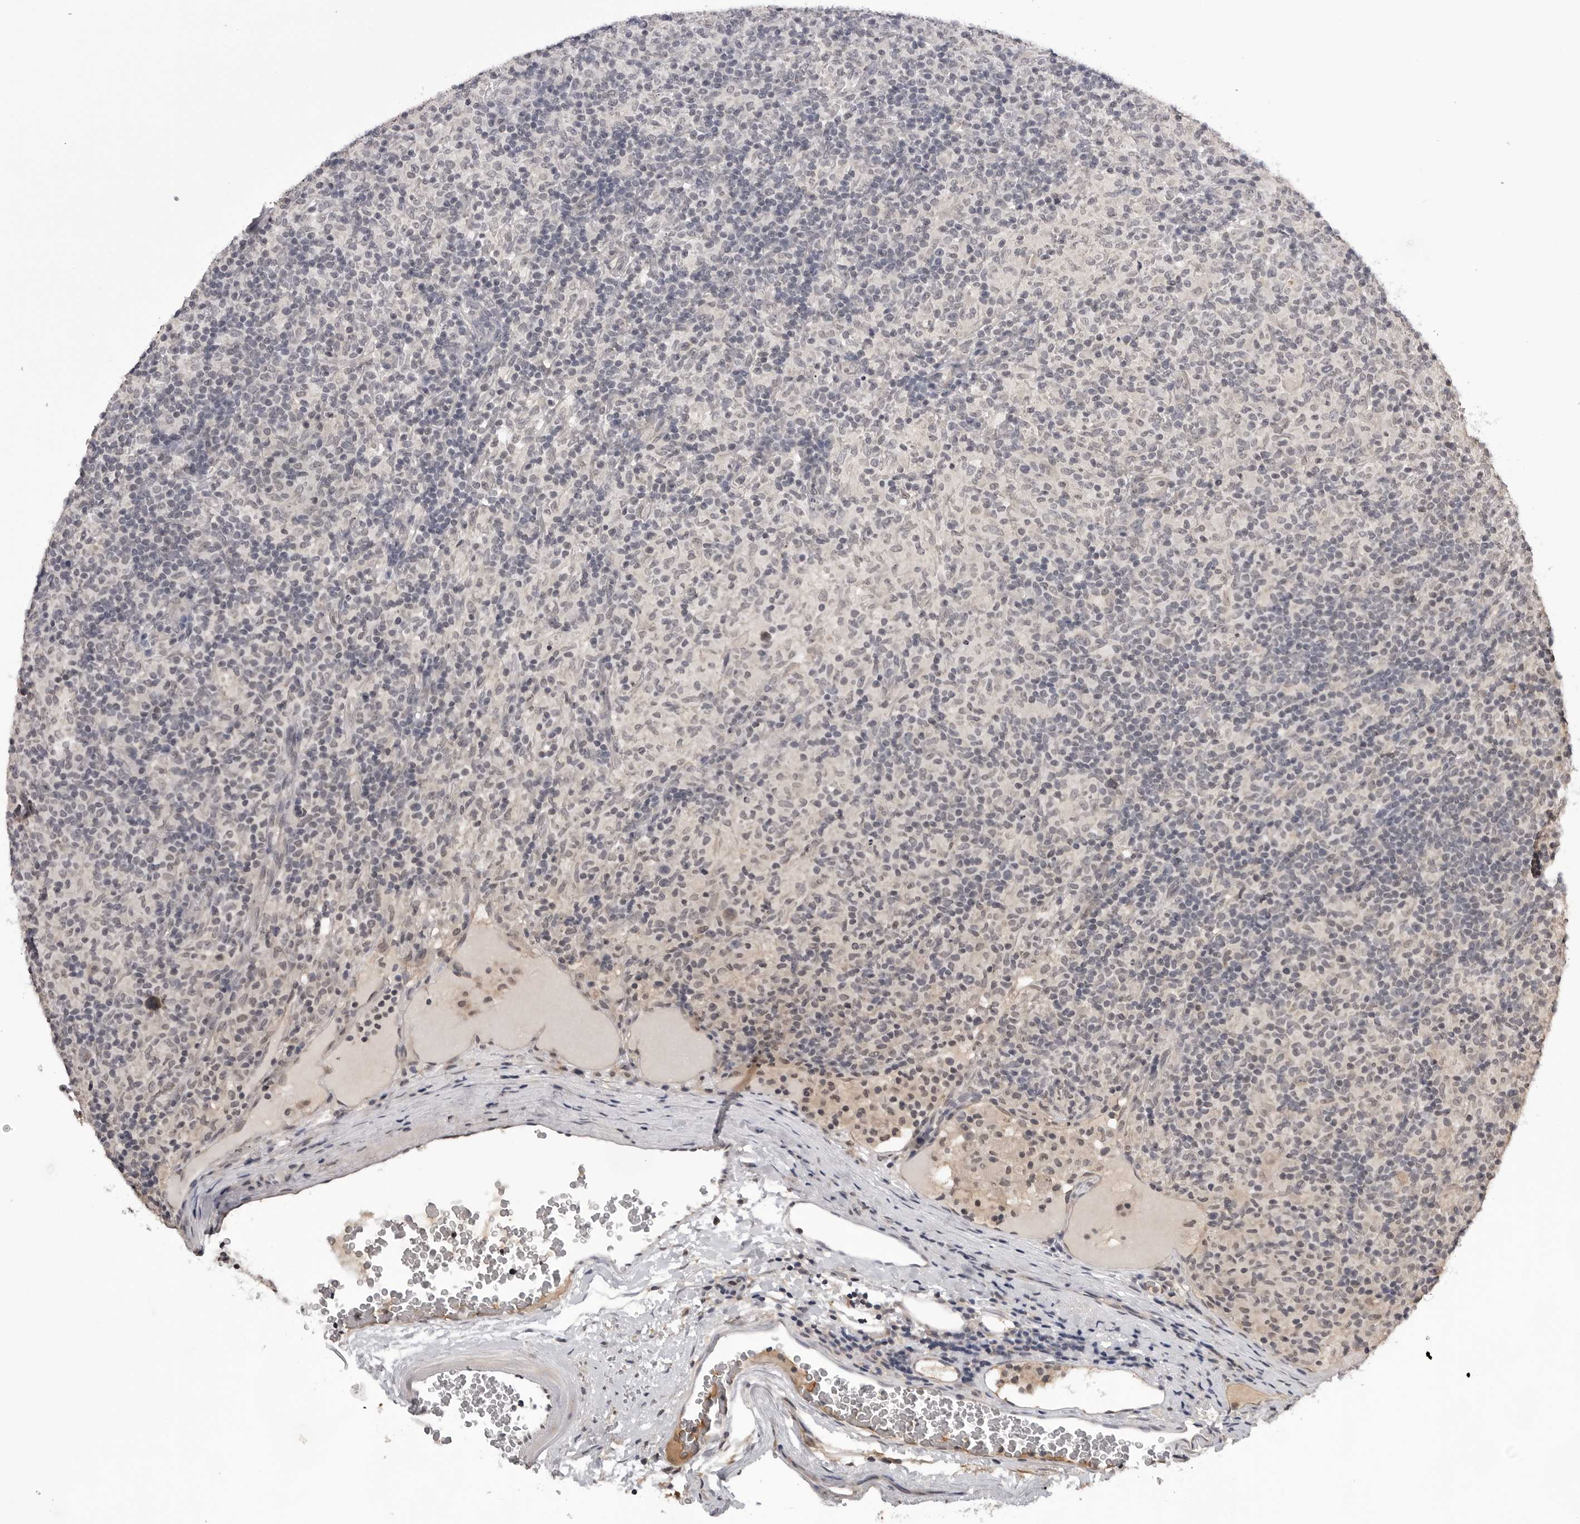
{"staining": {"intensity": "negative", "quantity": "none", "location": "none"}, "tissue": "lymphoma", "cell_type": "Tumor cells", "image_type": "cancer", "snomed": [{"axis": "morphology", "description": "Hodgkin's disease, NOS"}, {"axis": "topography", "description": "Lymph node"}], "caption": "An image of Hodgkin's disease stained for a protein displays no brown staining in tumor cells. Nuclei are stained in blue.", "gene": "CDK20", "patient": {"sex": "male", "age": 70}}